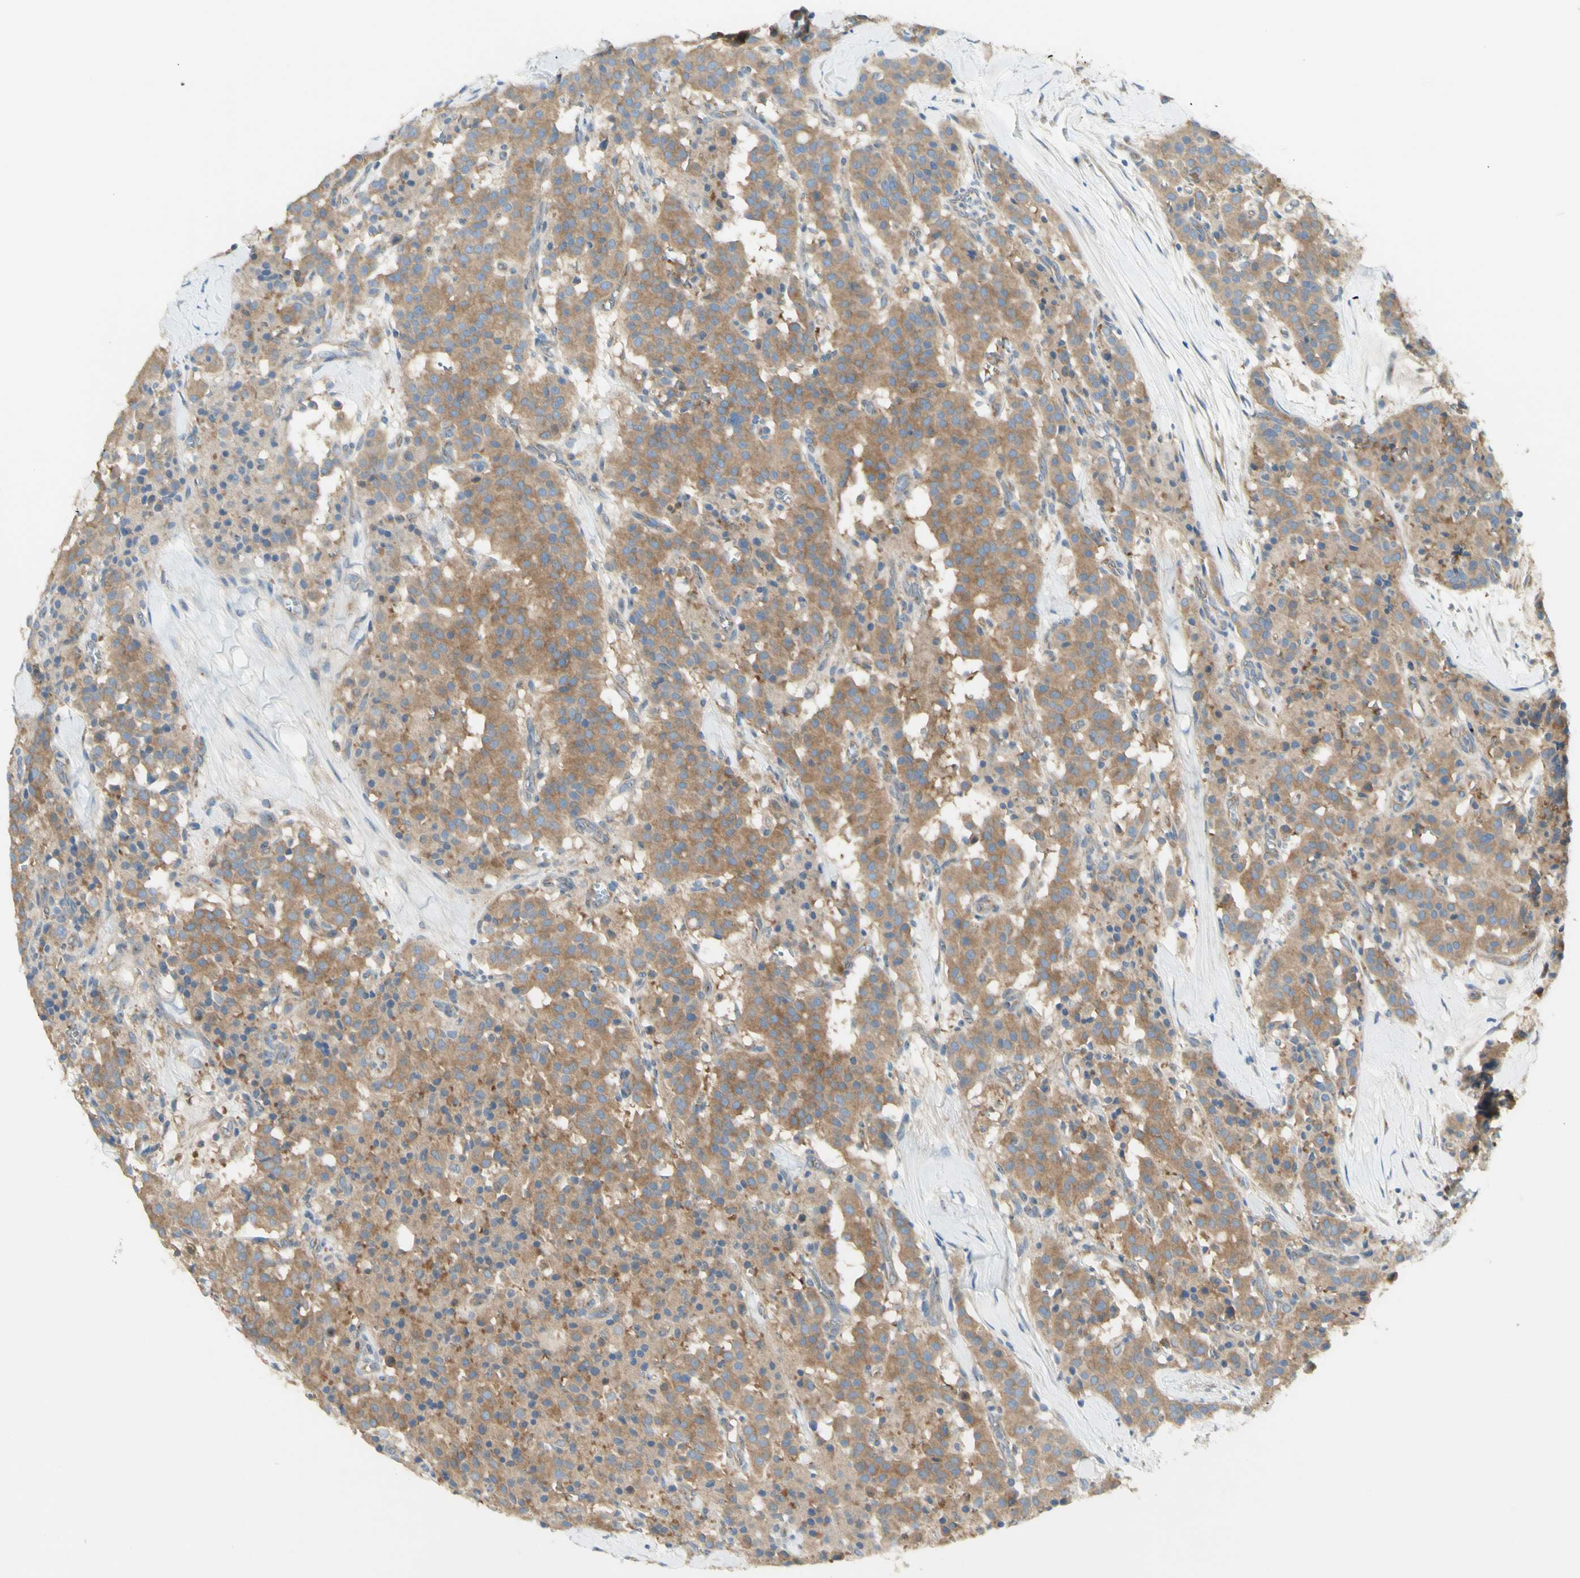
{"staining": {"intensity": "moderate", "quantity": "25%-75%", "location": "cytoplasmic/membranous"}, "tissue": "carcinoid", "cell_type": "Tumor cells", "image_type": "cancer", "snomed": [{"axis": "morphology", "description": "Carcinoid, malignant, NOS"}, {"axis": "topography", "description": "Lung"}], "caption": "This is an image of IHC staining of carcinoid (malignant), which shows moderate expression in the cytoplasmic/membranous of tumor cells.", "gene": "DYNC1H1", "patient": {"sex": "male", "age": 30}}